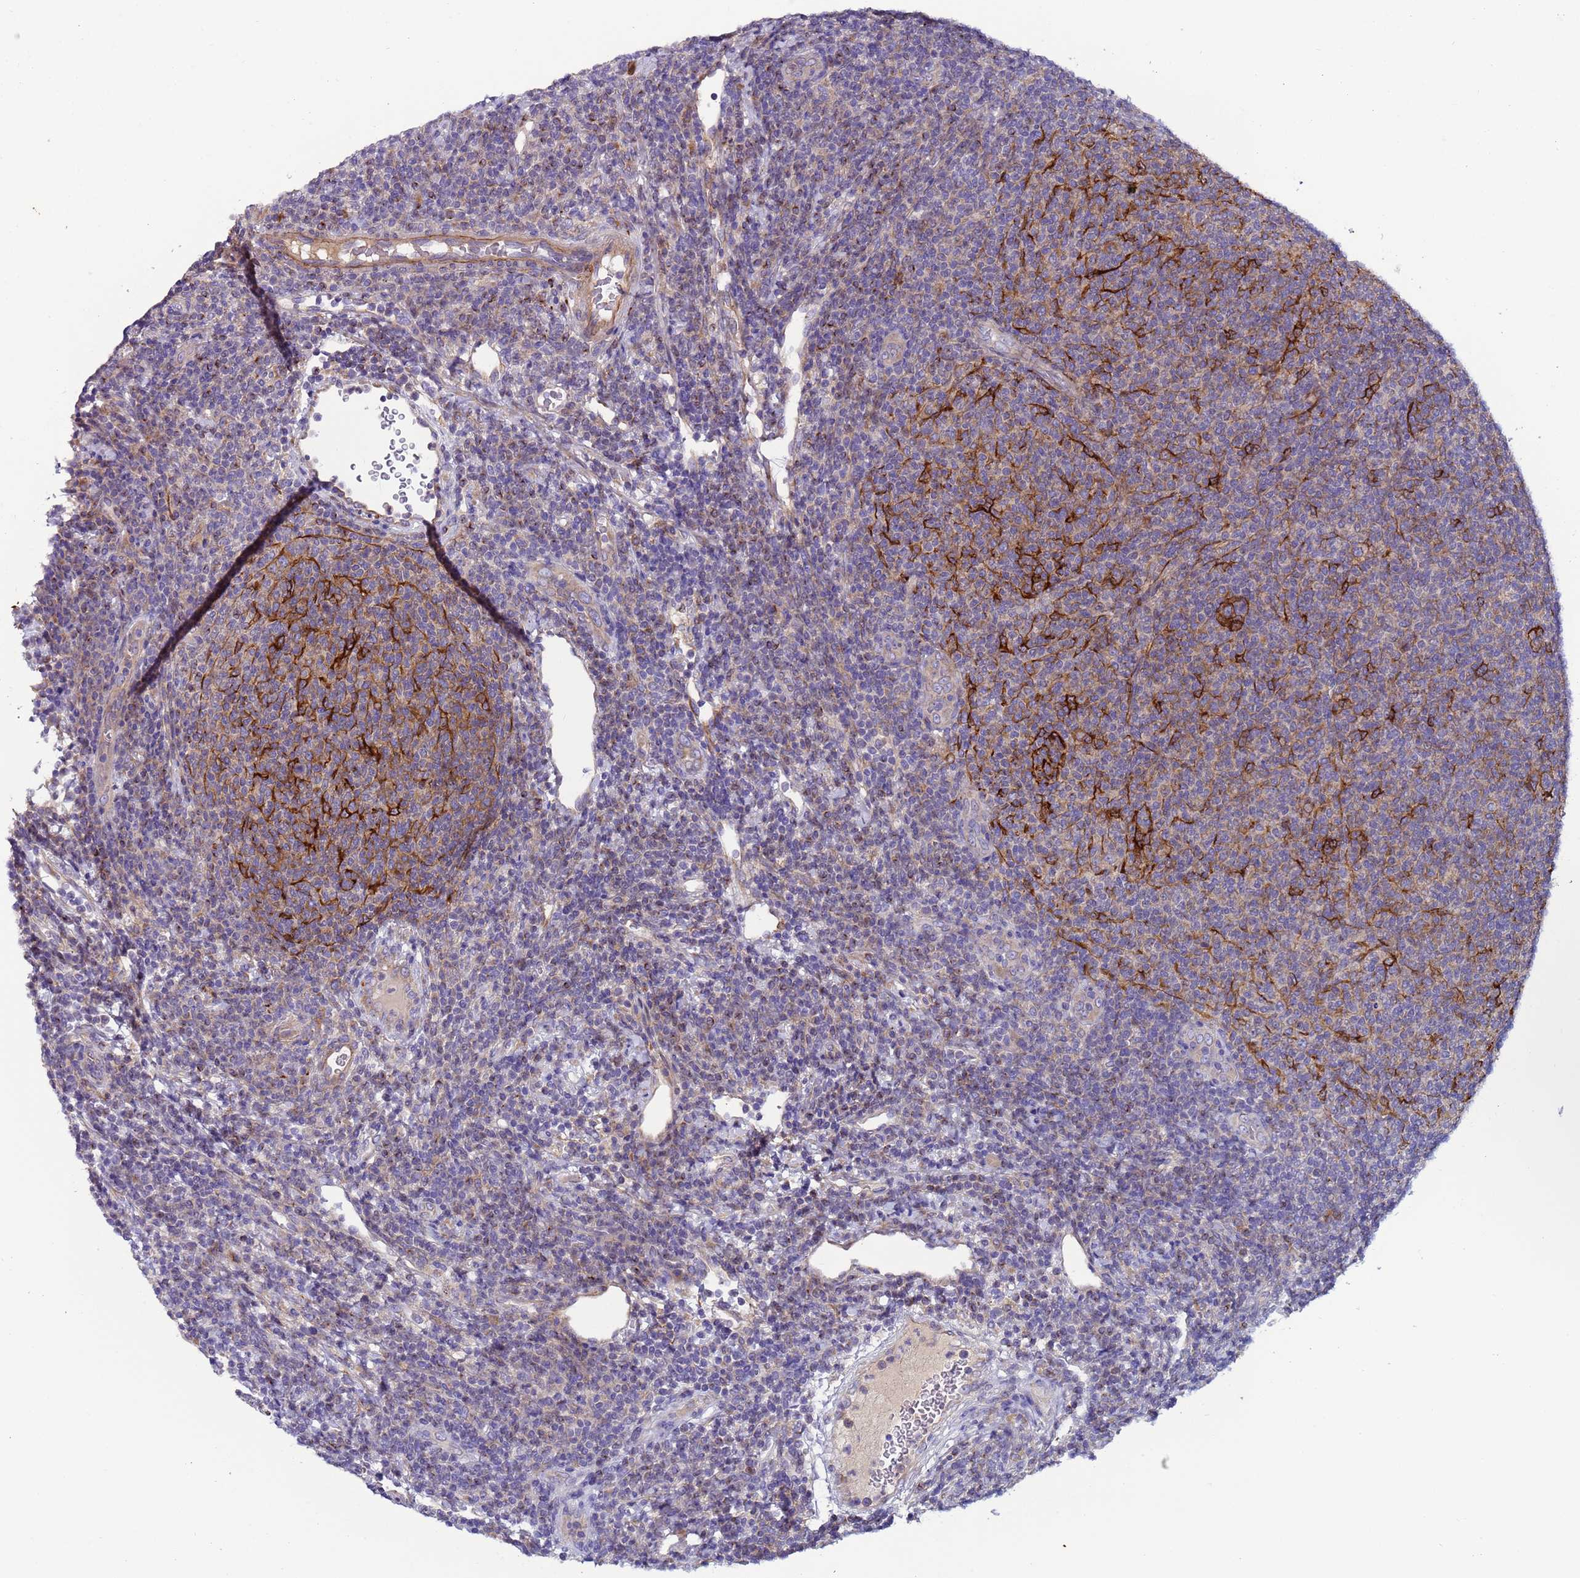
{"staining": {"intensity": "weak", "quantity": "<25%", "location": "cytoplasmic/membranous"}, "tissue": "lymphoma", "cell_type": "Tumor cells", "image_type": "cancer", "snomed": [{"axis": "morphology", "description": "Malignant lymphoma, non-Hodgkin's type, Low grade"}, {"axis": "topography", "description": "Lymph node"}], "caption": "Immunohistochemical staining of lymphoma exhibits no significant staining in tumor cells.", "gene": "PAQR7", "patient": {"sex": "male", "age": 66}}